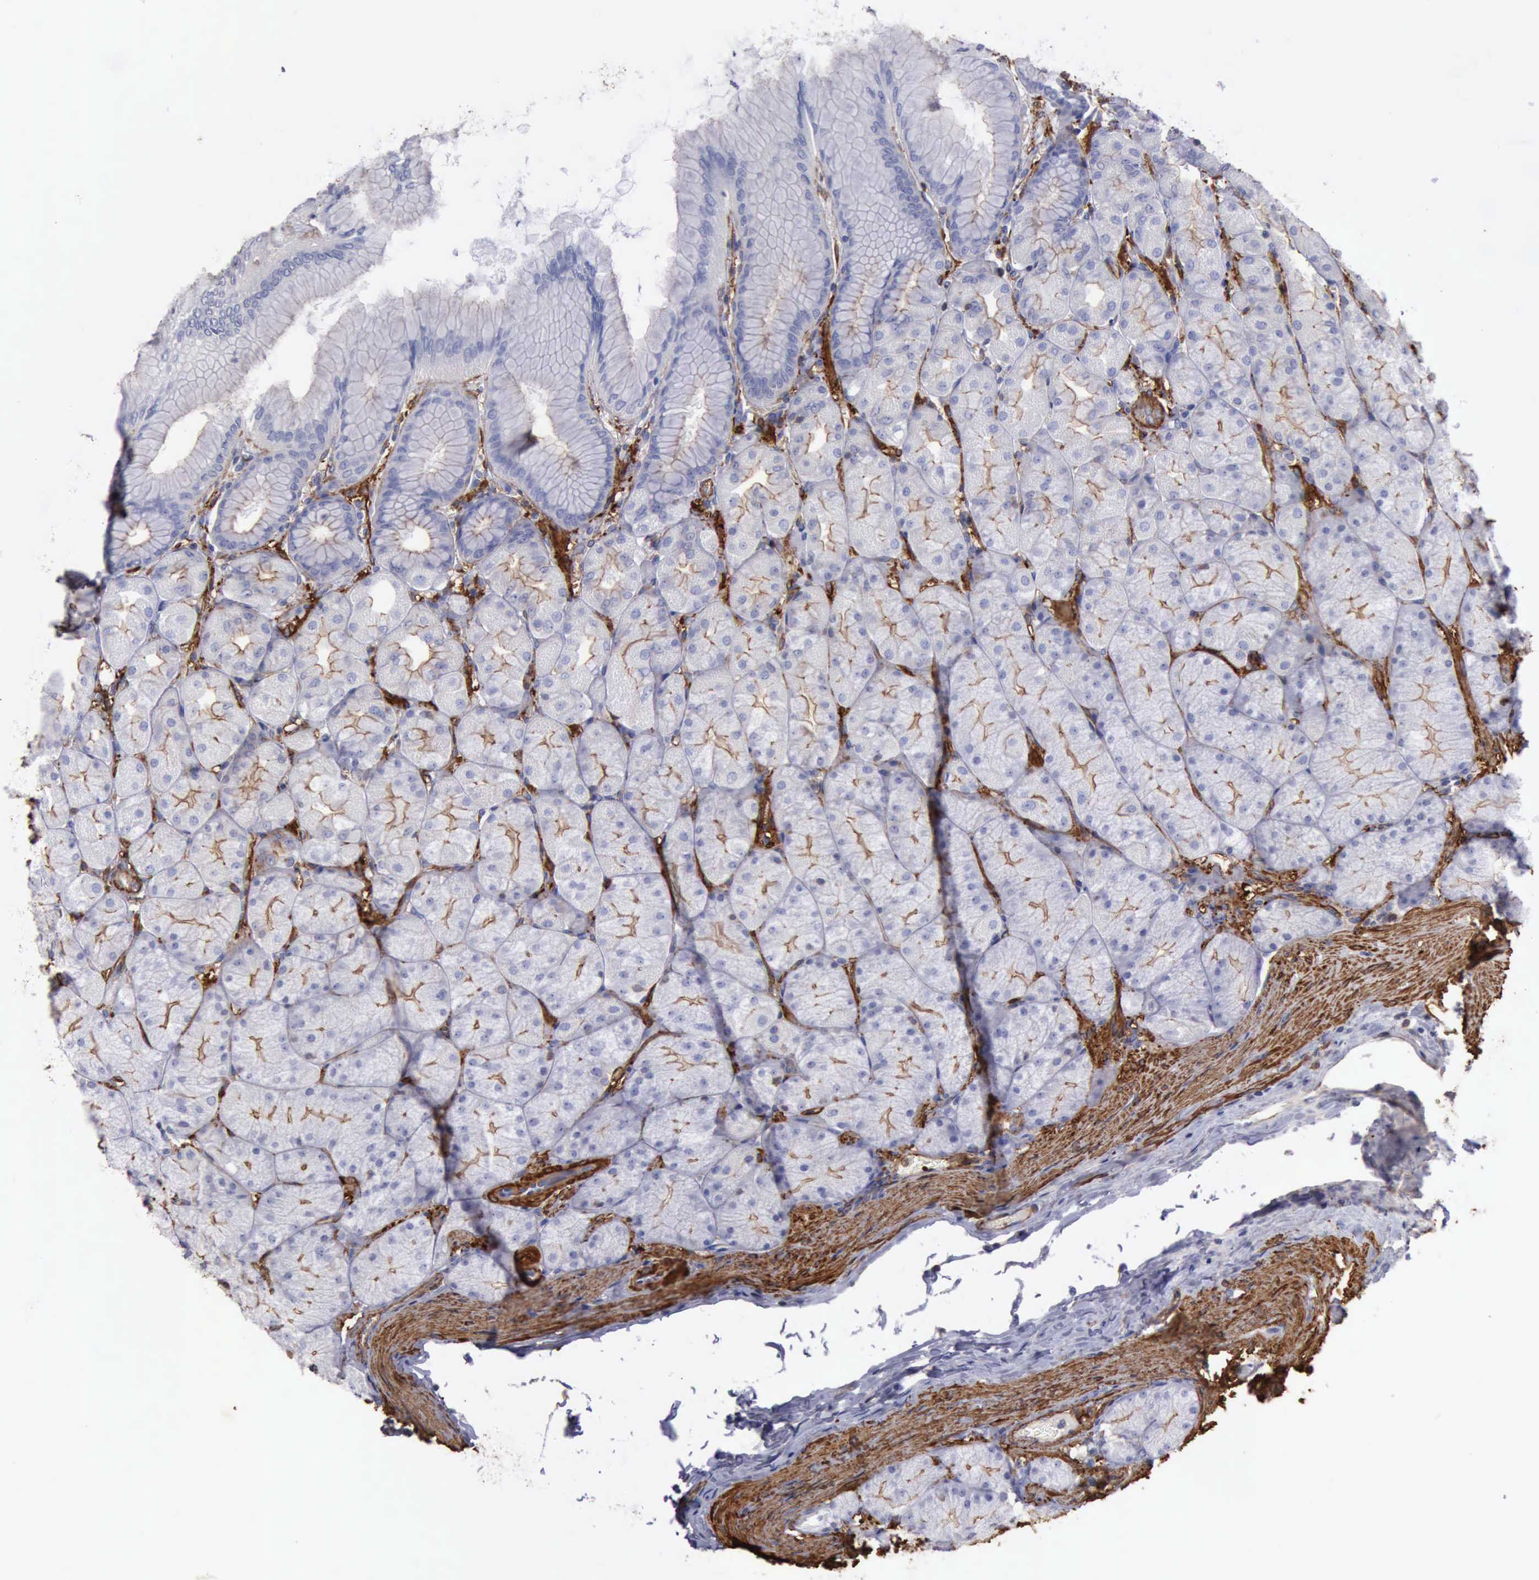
{"staining": {"intensity": "weak", "quantity": "25%-75%", "location": "cytoplasmic/membranous"}, "tissue": "stomach", "cell_type": "Glandular cells", "image_type": "normal", "snomed": [{"axis": "morphology", "description": "Normal tissue, NOS"}, {"axis": "topography", "description": "Stomach, upper"}], "caption": "High-magnification brightfield microscopy of unremarkable stomach stained with DAB (brown) and counterstained with hematoxylin (blue). glandular cells exhibit weak cytoplasmic/membranous expression is identified in approximately25%-75% of cells.", "gene": "FLNA", "patient": {"sex": "female", "age": 56}}